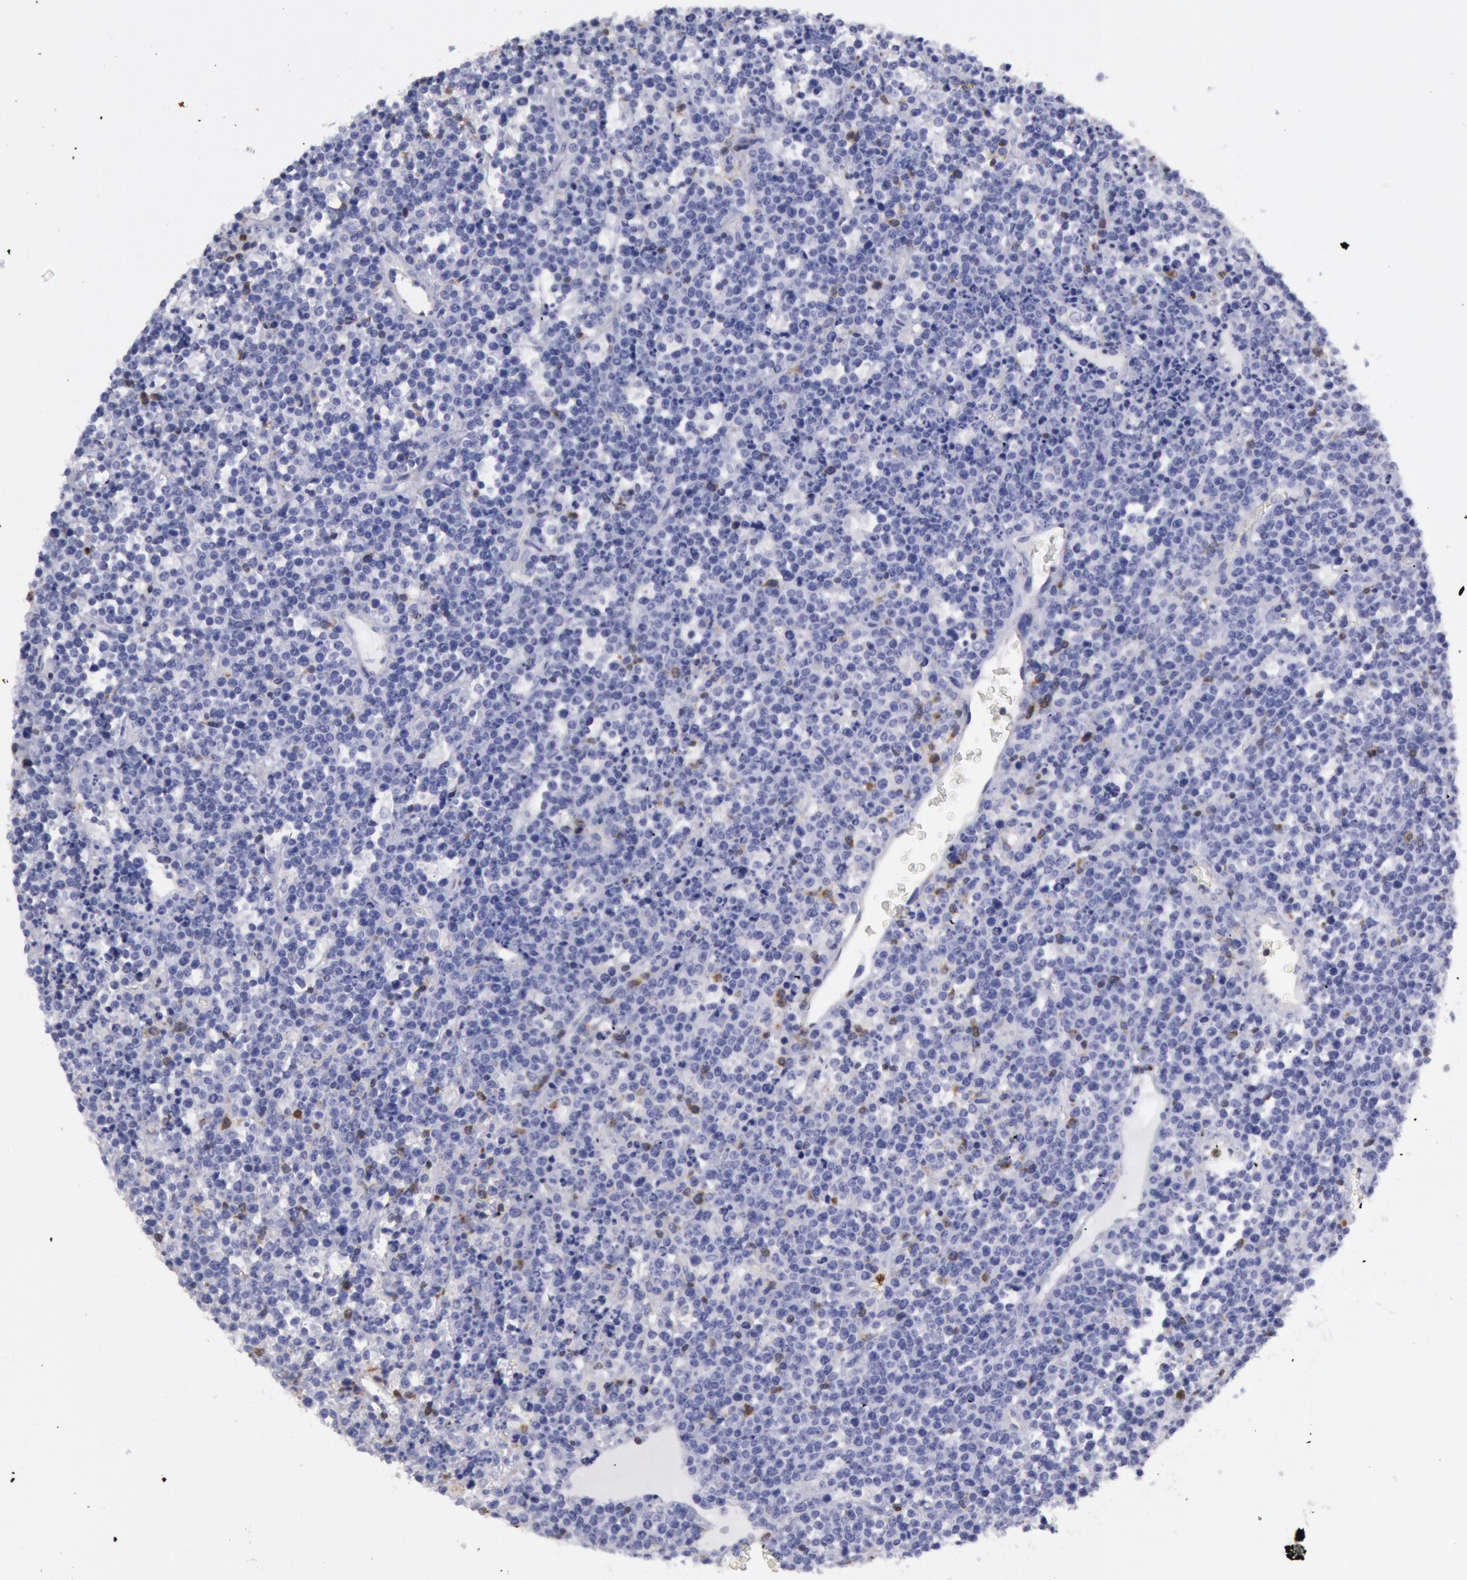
{"staining": {"intensity": "negative", "quantity": "none", "location": "none"}, "tissue": "lymphoma", "cell_type": "Tumor cells", "image_type": "cancer", "snomed": [{"axis": "morphology", "description": "Malignant lymphoma, non-Hodgkin's type, High grade"}, {"axis": "topography", "description": "Ovary"}], "caption": "Immunohistochemistry of human high-grade malignant lymphoma, non-Hodgkin's type exhibits no staining in tumor cells.", "gene": "RAB27A", "patient": {"sex": "female", "age": 56}}